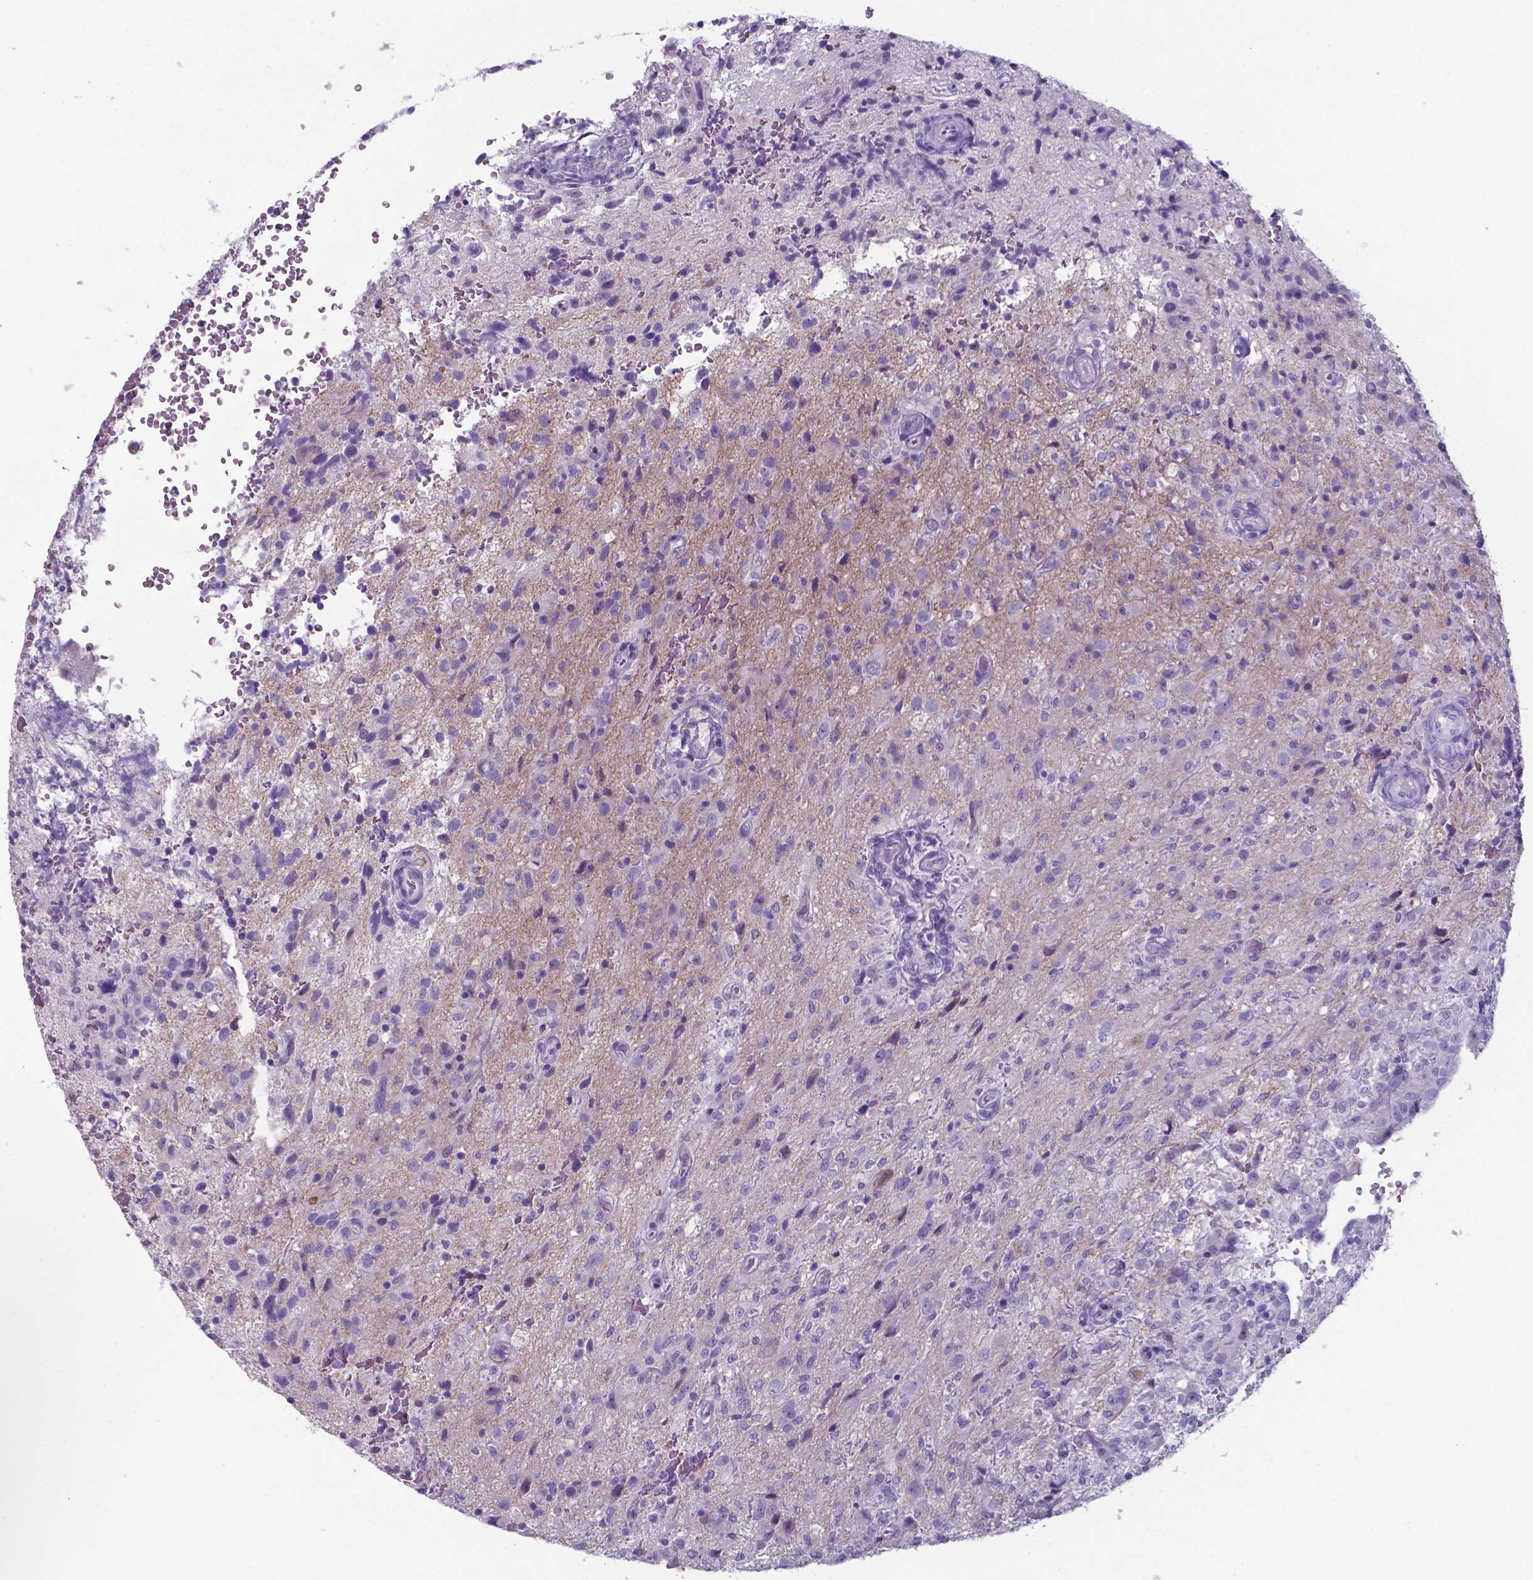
{"staining": {"intensity": "negative", "quantity": "none", "location": "none"}, "tissue": "glioma", "cell_type": "Tumor cells", "image_type": "cancer", "snomed": [{"axis": "morphology", "description": "Glioma, malignant, High grade"}, {"axis": "topography", "description": "Brain"}], "caption": "This is an immunohistochemistry photomicrograph of malignant glioma (high-grade). There is no expression in tumor cells.", "gene": "AP5B1", "patient": {"sex": "male", "age": 68}}